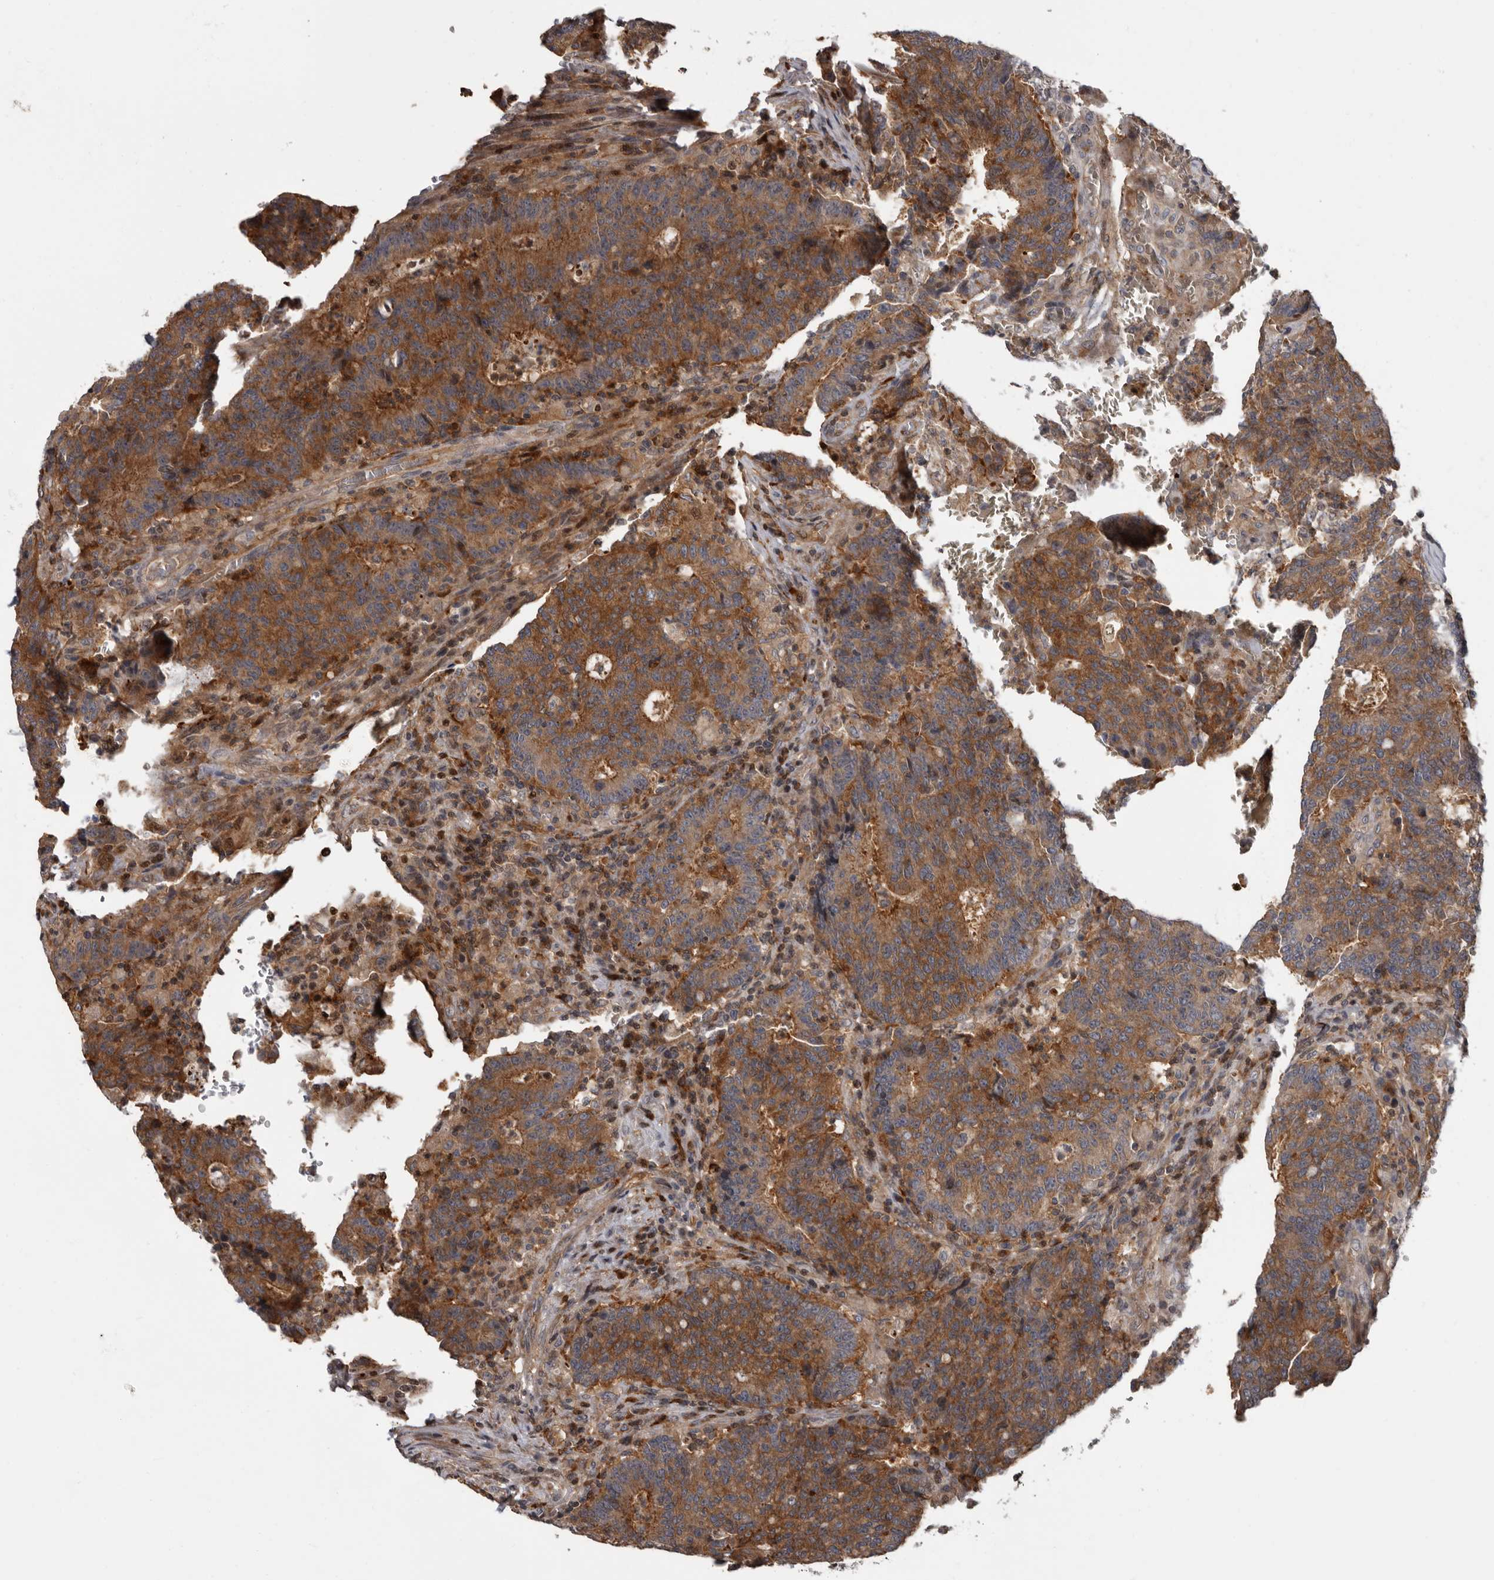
{"staining": {"intensity": "moderate", "quantity": ">75%", "location": "cytoplasmic/membranous"}, "tissue": "colorectal cancer", "cell_type": "Tumor cells", "image_type": "cancer", "snomed": [{"axis": "morphology", "description": "Adenocarcinoma, NOS"}, {"axis": "topography", "description": "Colon"}], "caption": "Moderate cytoplasmic/membranous protein expression is identified in about >75% of tumor cells in colorectal adenocarcinoma.", "gene": "FGFR4", "patient": {"sex": "female", "age": 75}}